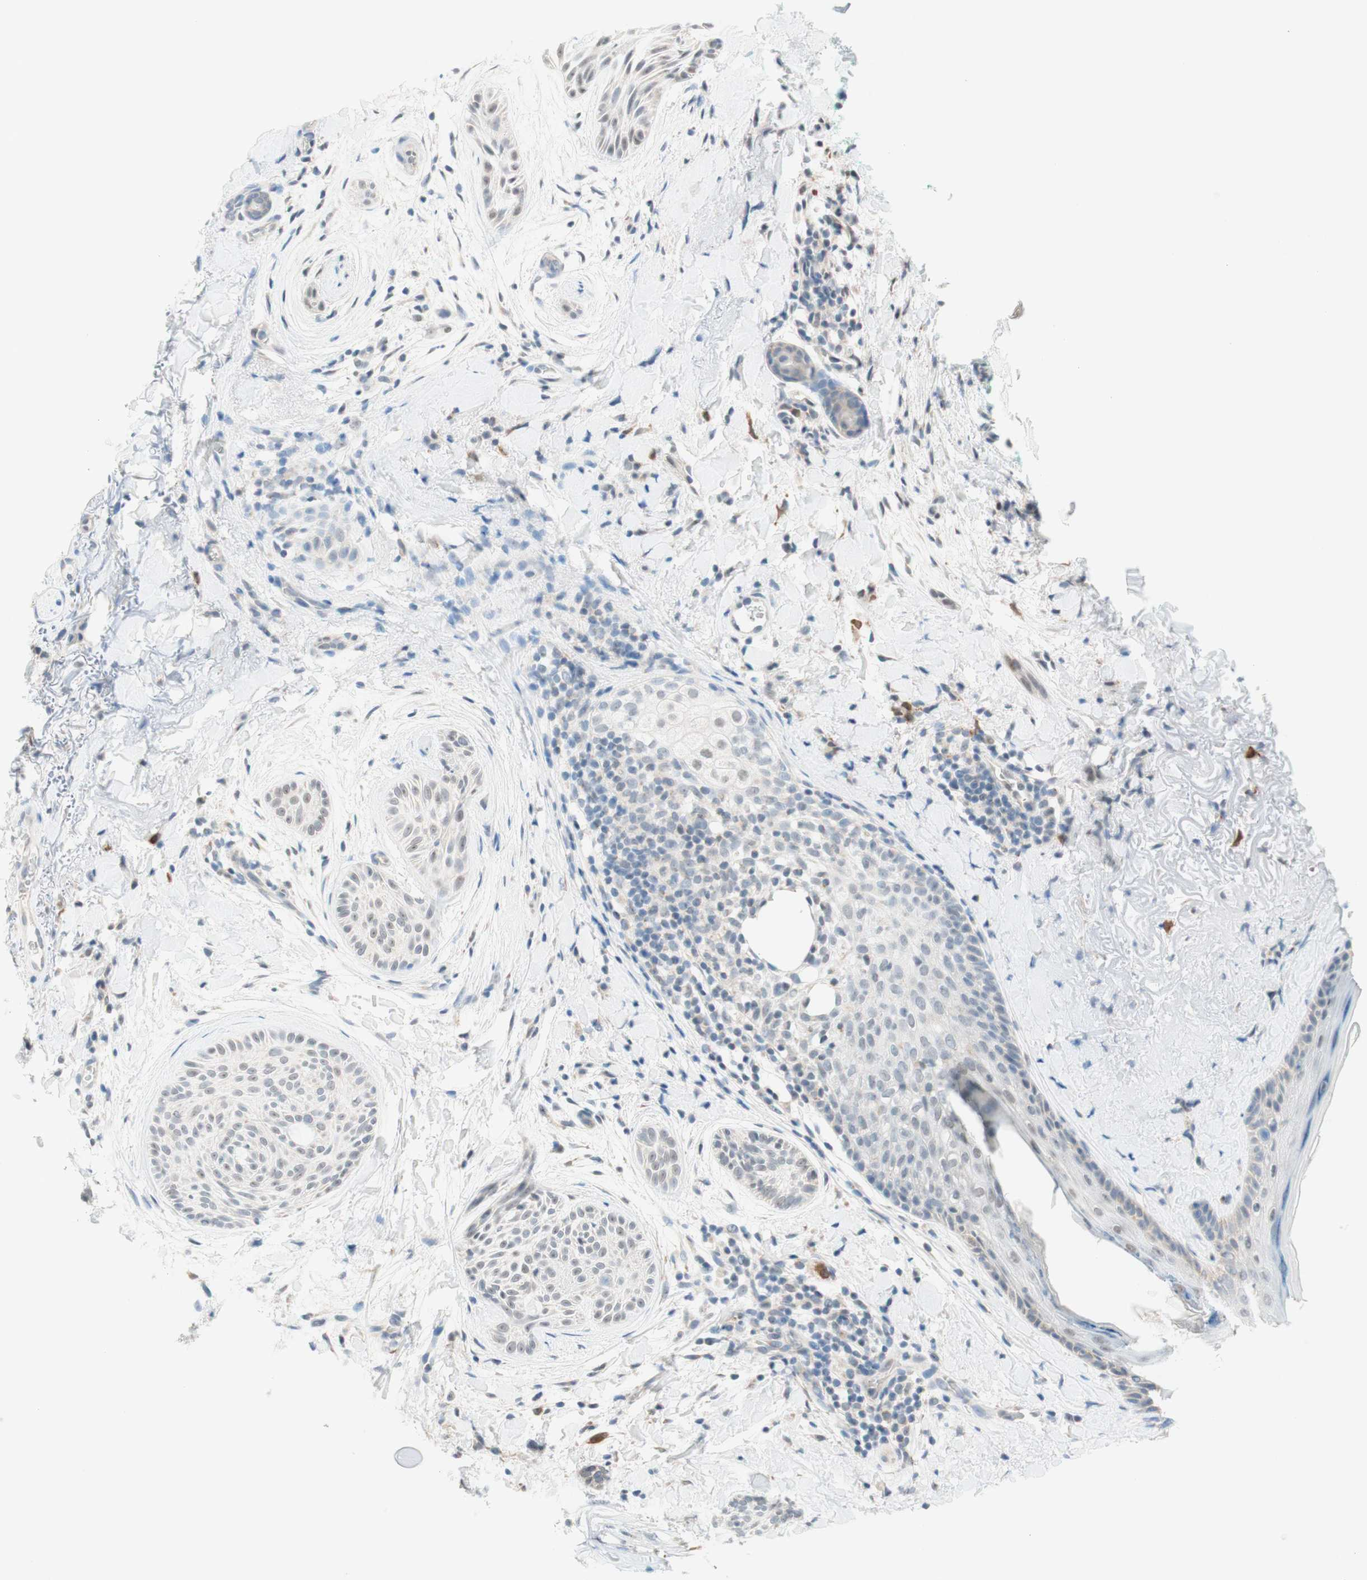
{"staining": {"intensity": "weak", "quantity": "<25%", "location": "nuclear"}, "tissue": "skin cancer", "cell_type": "Tumor cells", "image_type": "cancer", "snomed": [{"axis": "morphology", "description": "Normal tissue, NOS"}, {"axis": "morphology", "description": "Basal cell carcinoma"}, {"axis": "topography", "description": "Skin"}], "caption": "High magnification brightfield microscopy of skin cancer (basal cell carcinoma) stained with DAB (3,3'-diaminobenzidine) (brown) and counterstained with hematoxylin (blue): tumor cells show no significant expression. The staining was performed using DAB to visualize the protein expression in brown, while the nuclei were stained in blue with hematoxylin (Magnification: 20x).", "gene": "JPH1", "patient": {"sex": "female", "age": 71}}